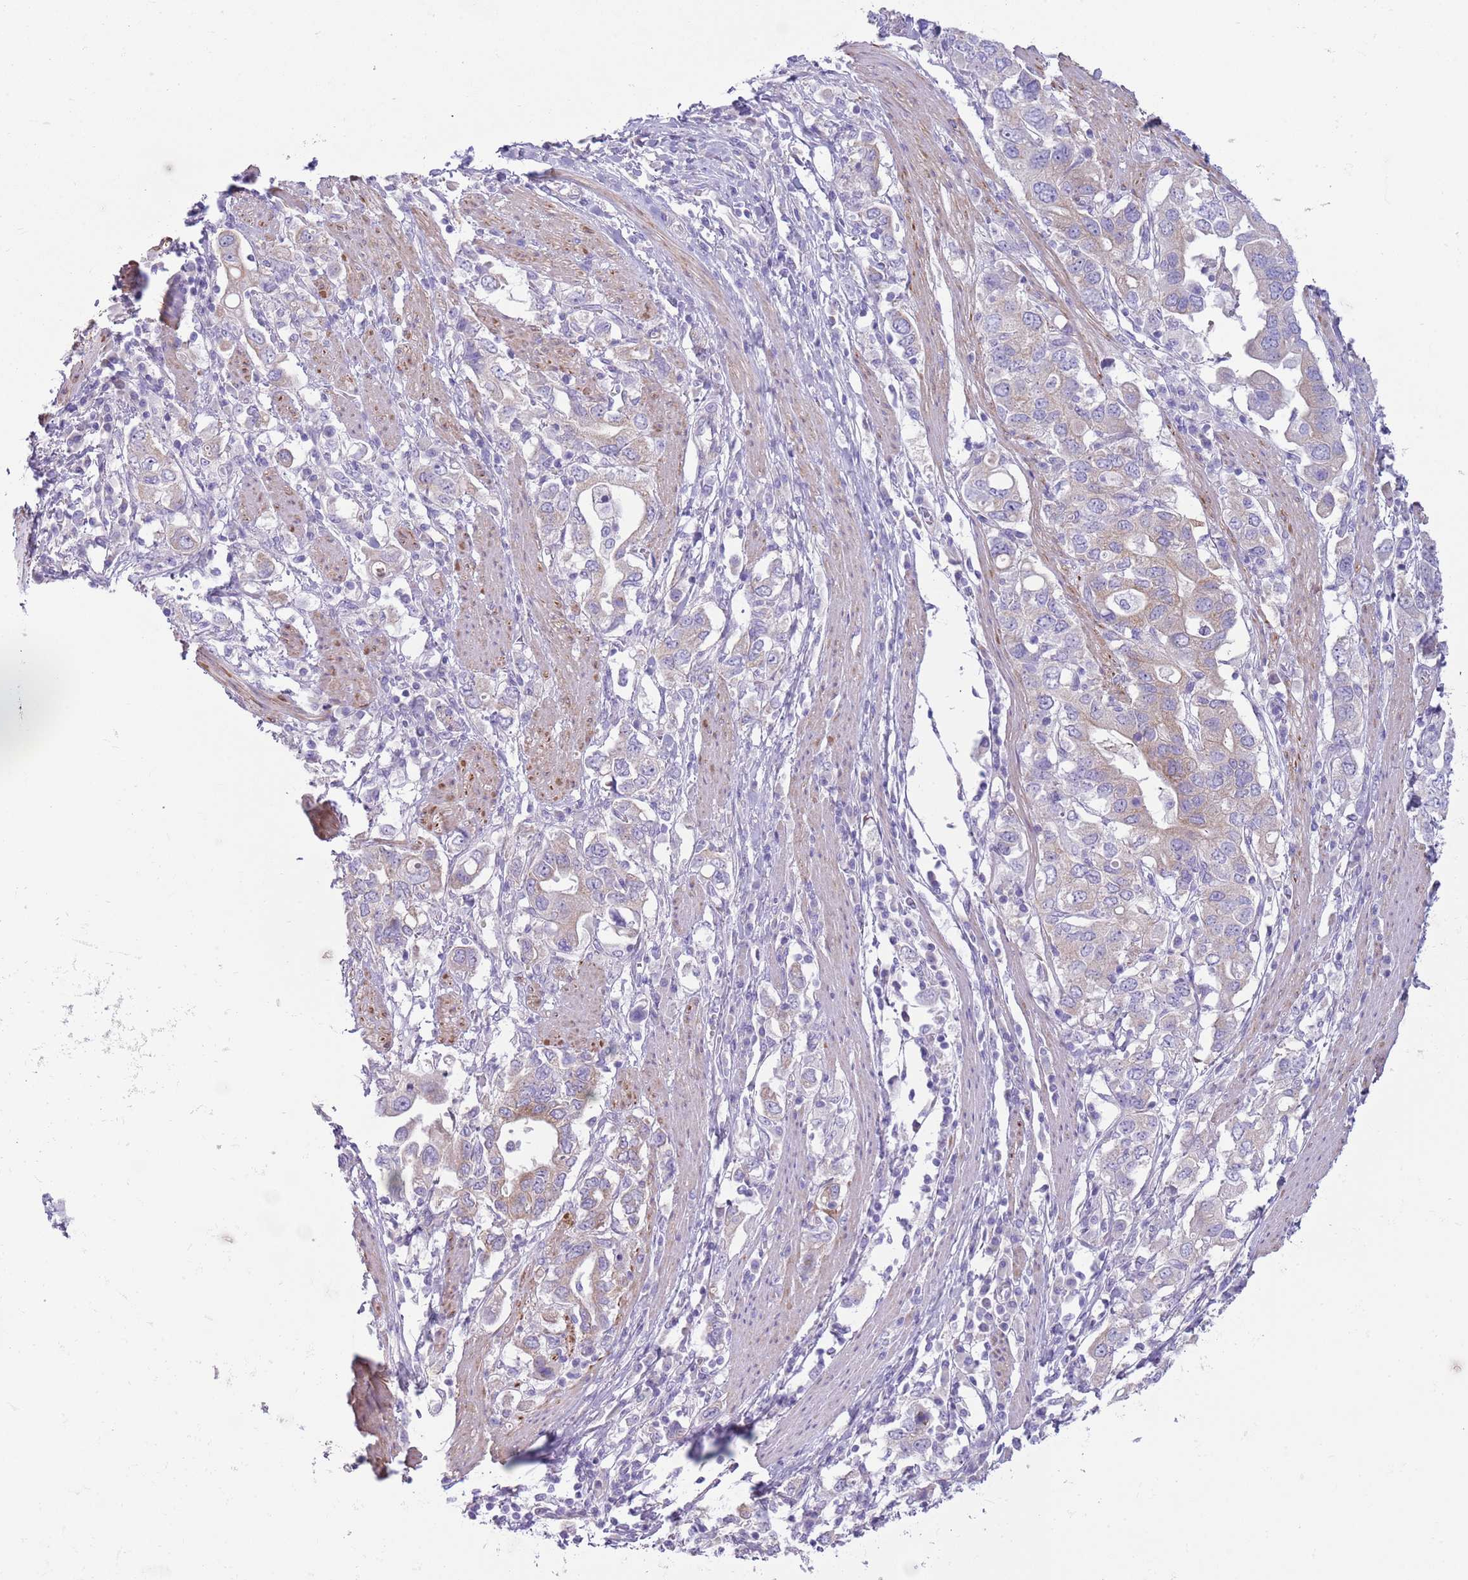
{"staining": {"intensity": "negative", "quantity": "none", "location": "none"}, "tissue": "stomach cancer", "cell_type": "Tumor cells", "image_type": "cancer", "snomed": [{"axis": "morphology", "description": "Adenocarcinoma, NOS"}, {"axis": "topography", "description": "Stomach, upper"}, {"axis": "topography", "description": "Stomach"}], "caption": "This micrograph is of stomach adenocarcinoma stained with immunohistochemistry (IHC) to label a protein in brown with the nuclei are counter-stained blue. There is no positivity in tumor cells.", "gene": "CFH", "patient": {"sex": "male", "age": 62}}